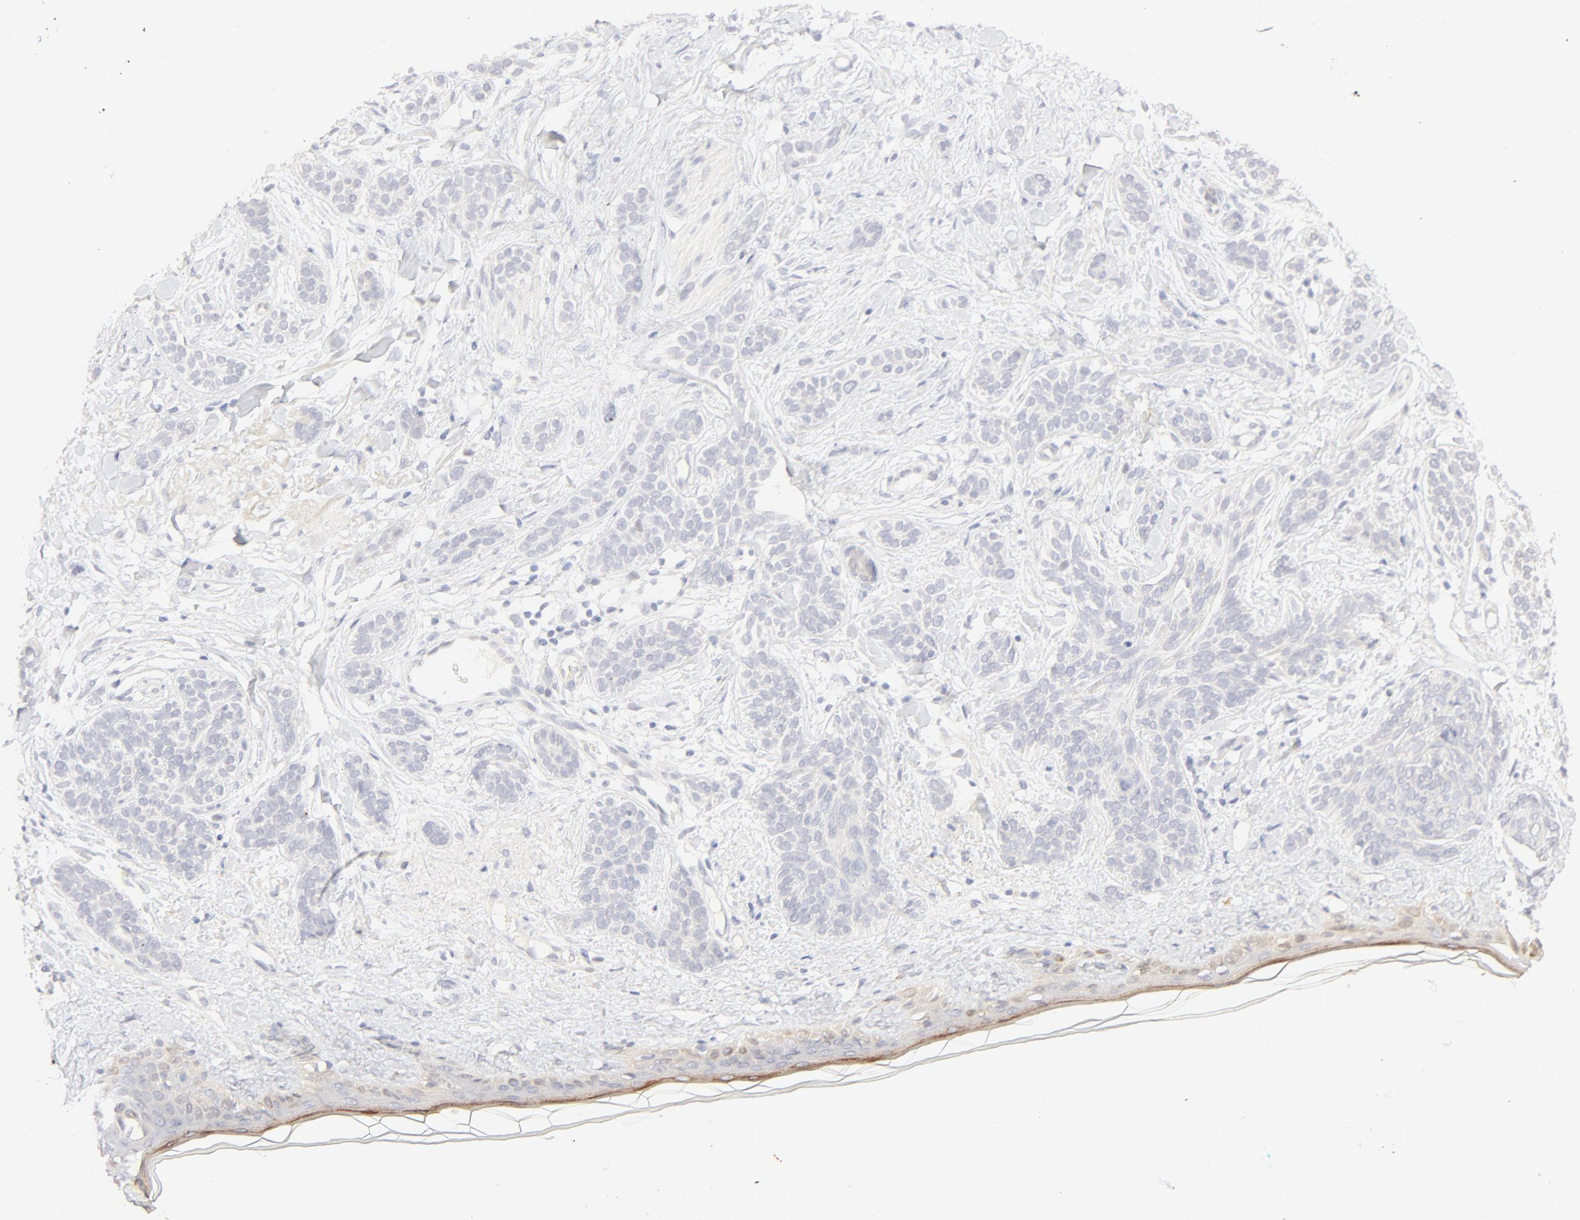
{"staining": {"intensity": "negative", "quantity": "none", "location": "none"}, "tissue": "skin cancer", "cell_type": "Tumor cells", "image_type": "cancer", "snomed": [{"axis": "morphology", "description": "Normal tissue, NOS"}, {"axis": "morphology", "description": "Basal cell carcinoma"}, {"axis": "topography", "description": "Skin"}], "caption": "An image of skin cancer stained for a protein demonstrates no brown staining in tumor cells. (Stains: DAB (3,3'-diaminobenzidine) IHC with hematoxylin counter stain, Microscopy: brightfield microscopy at high magnification).", "gene": "NKX2-2", "patient": {"sex": "male", "age": 63}}